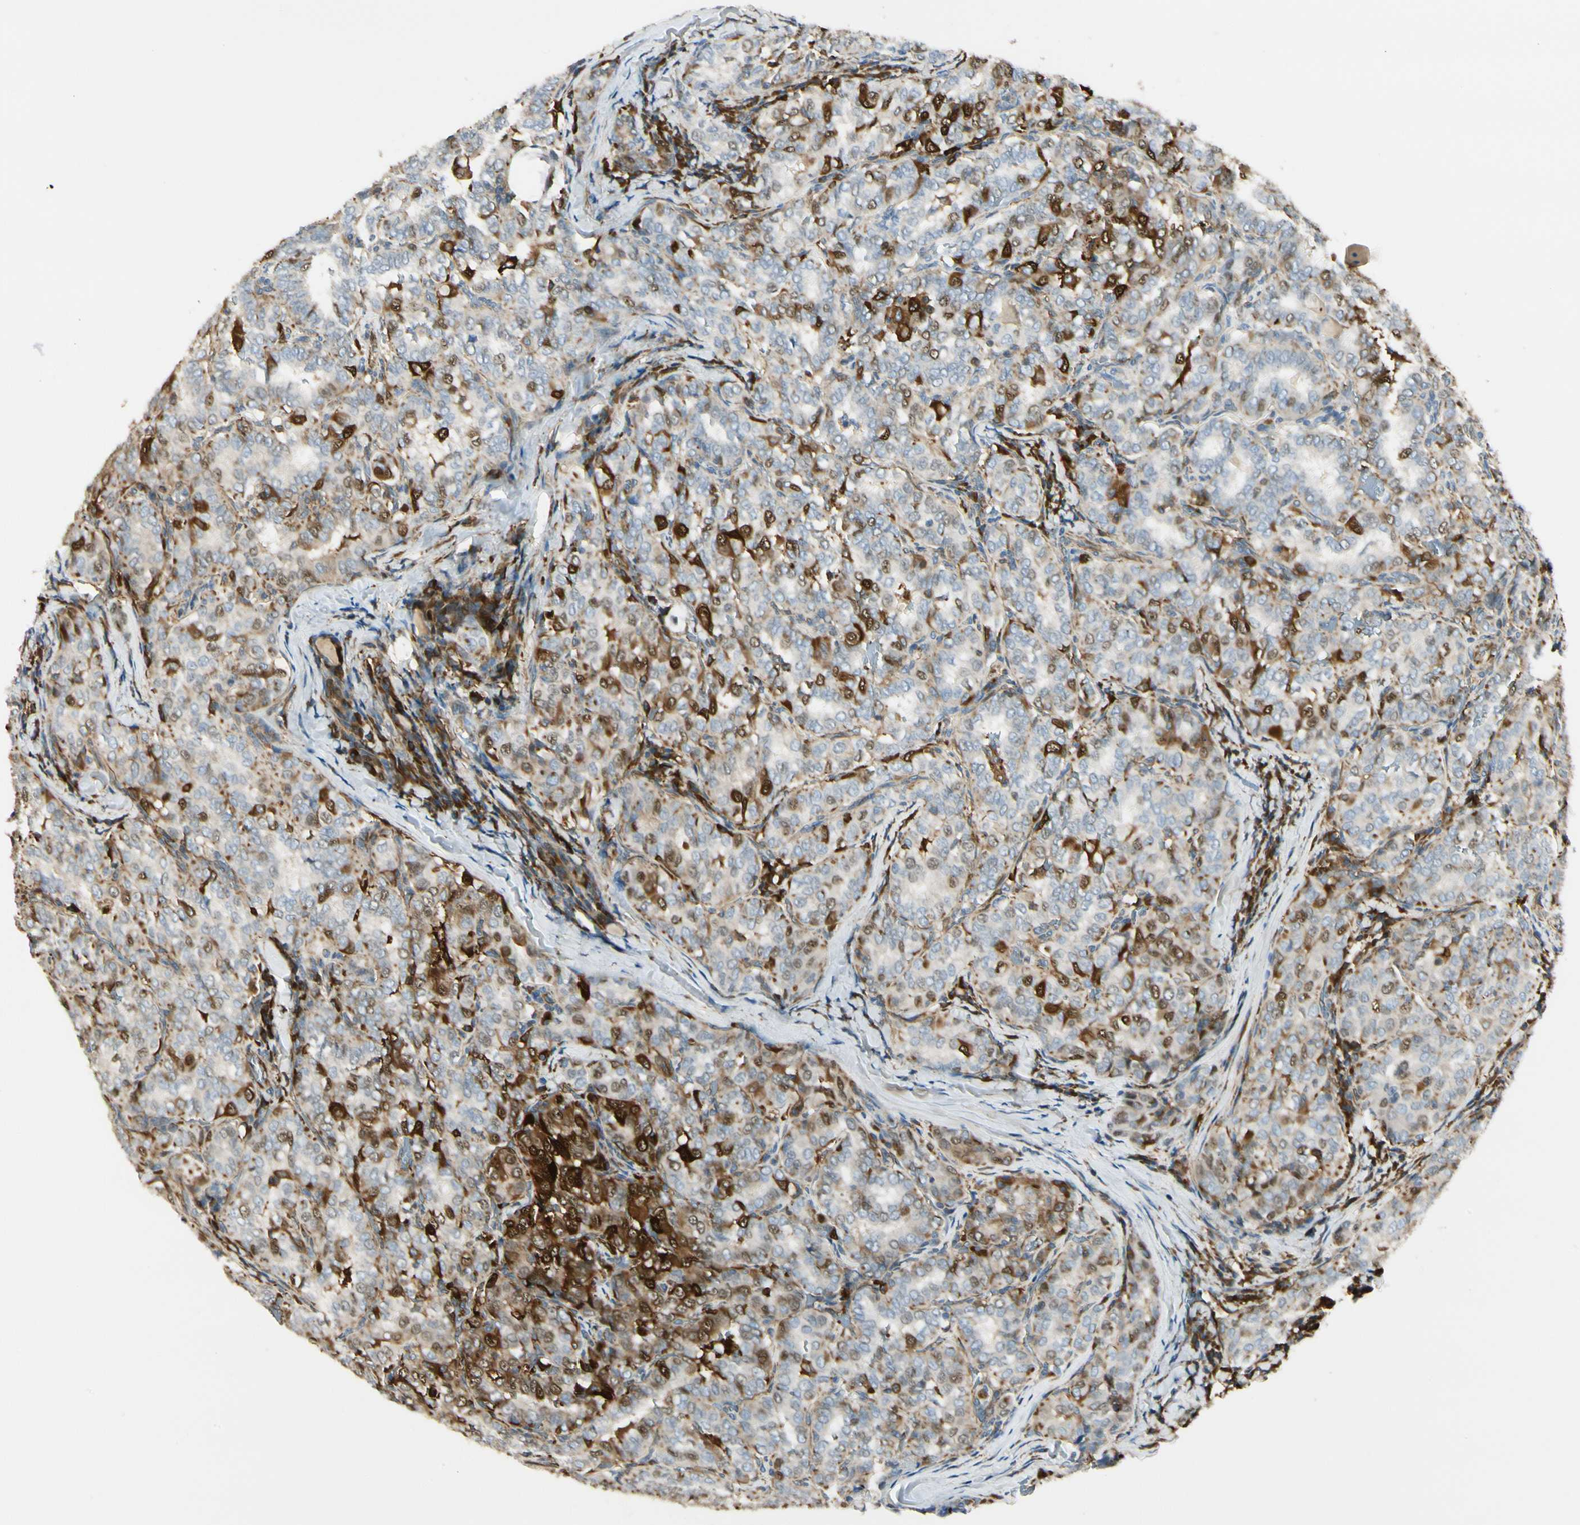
{"staining": {"intensity": "strong", "quantity": "<25%", "location": "cytoplasmic/membranous,nuclear"}, "tissue": "thyroid cancer", "cell_type": "Tumor cells", "image_type": "cancer", "snomed": [{"axis": "morphology", "description": "Normal tissue, NOS"}, {"axis": "morphology", "description": "Papillary adenocarcinoma, NOS"}, {"axis": "topography", "description": "Thyroid gland"}], "caption": "Thyroid cancer stained for a protein reveals strong cytoplasmic/membranous and nuclear positivity in tumor cells. Immunohistochemistry (ihc) stains the protein in brown and the nuclei are stained blue.", "gene": "FTH1", "patient": {"sex": "female", "age": 30}}